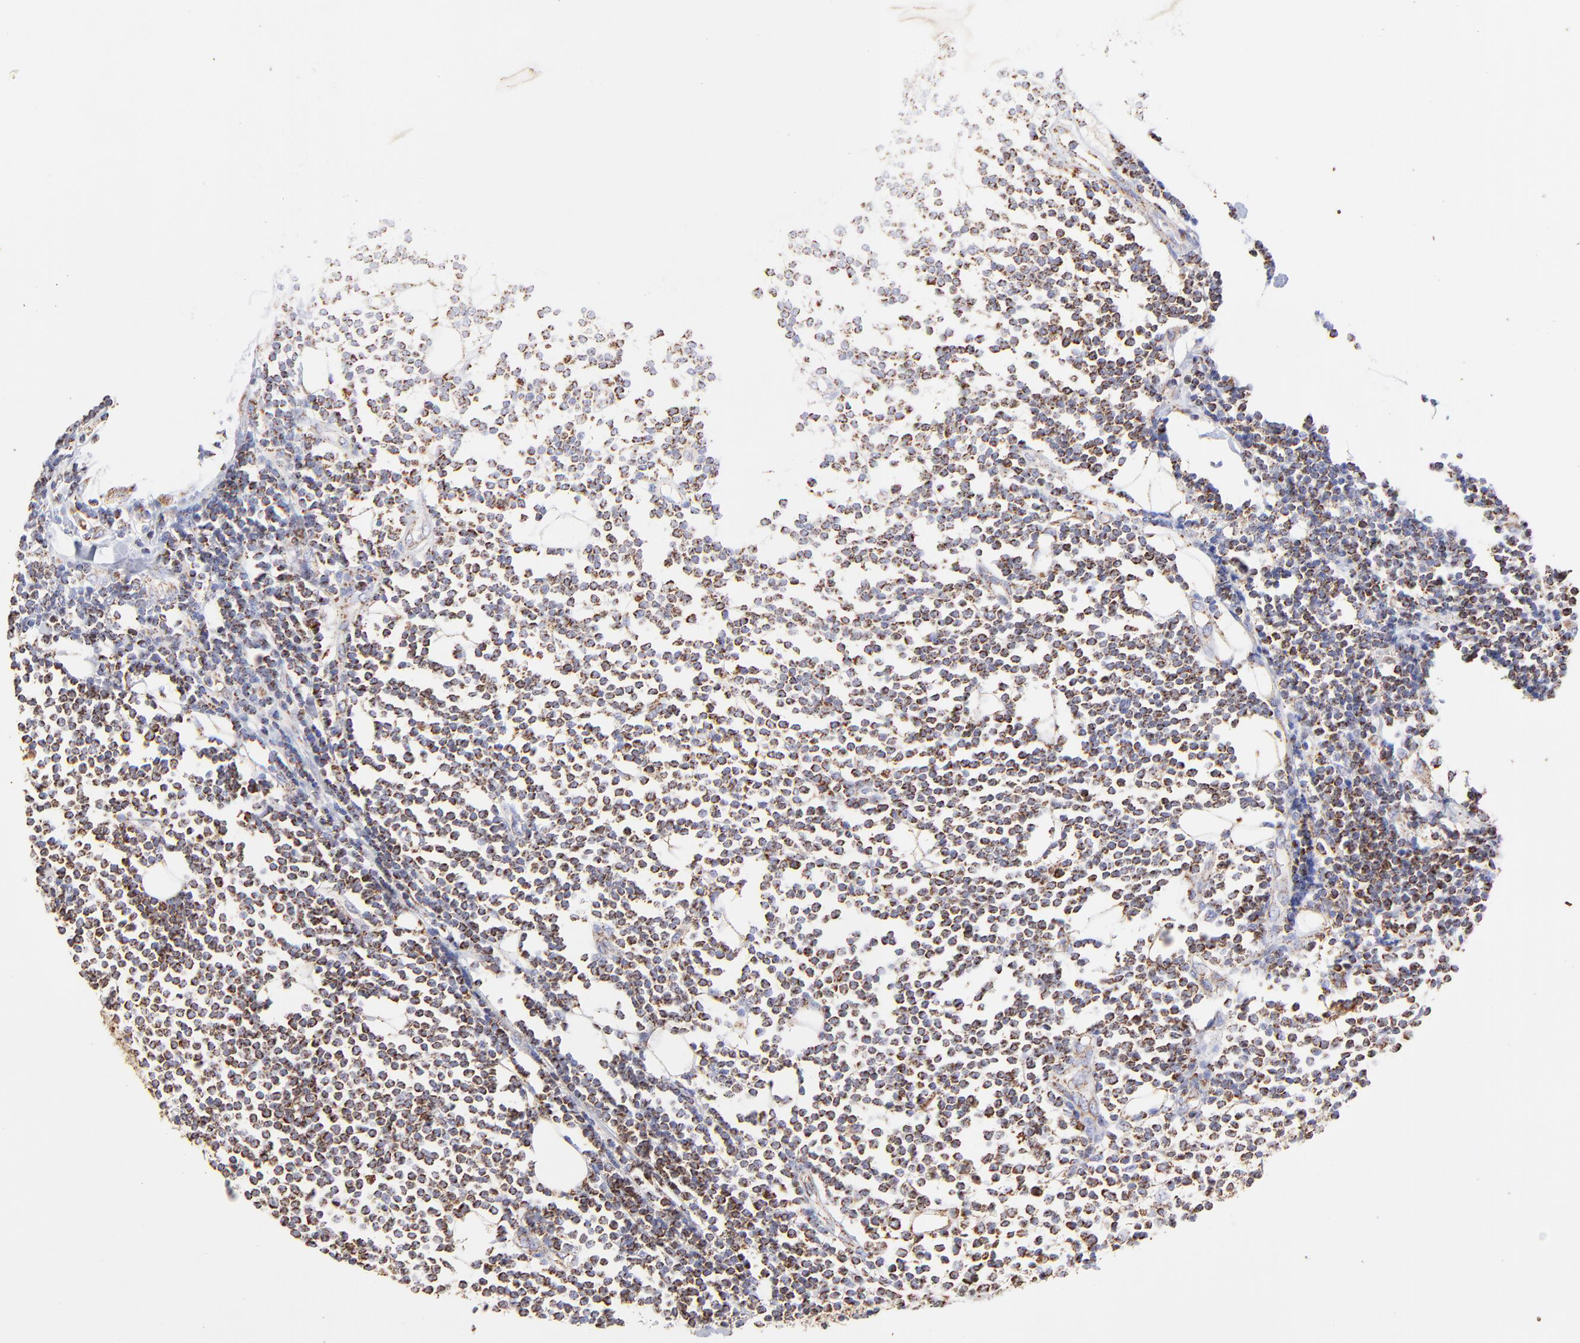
{"staining": {"intensity": "moderate", "quantity": ">75%", "location": "cytoplasmic/membranous"}, "tissue": "lymphoma", "cell_type": "Tumor cells", "image_type": "cancer", "snomed": [{"axis": "morphology", "description": "Malignant lymphoma, non-Hodgkin's type, Low grade"}, {"axis": "topography", "description": "Soft tissue"}], "caption": "Lymphoma stained for a protein (brown) exhibits moderate cytoplasmic/membranous positive expression in about >75% of tumor cells.", "gene": "ECH1", "patient": {"sex": "male", "age": 92}}